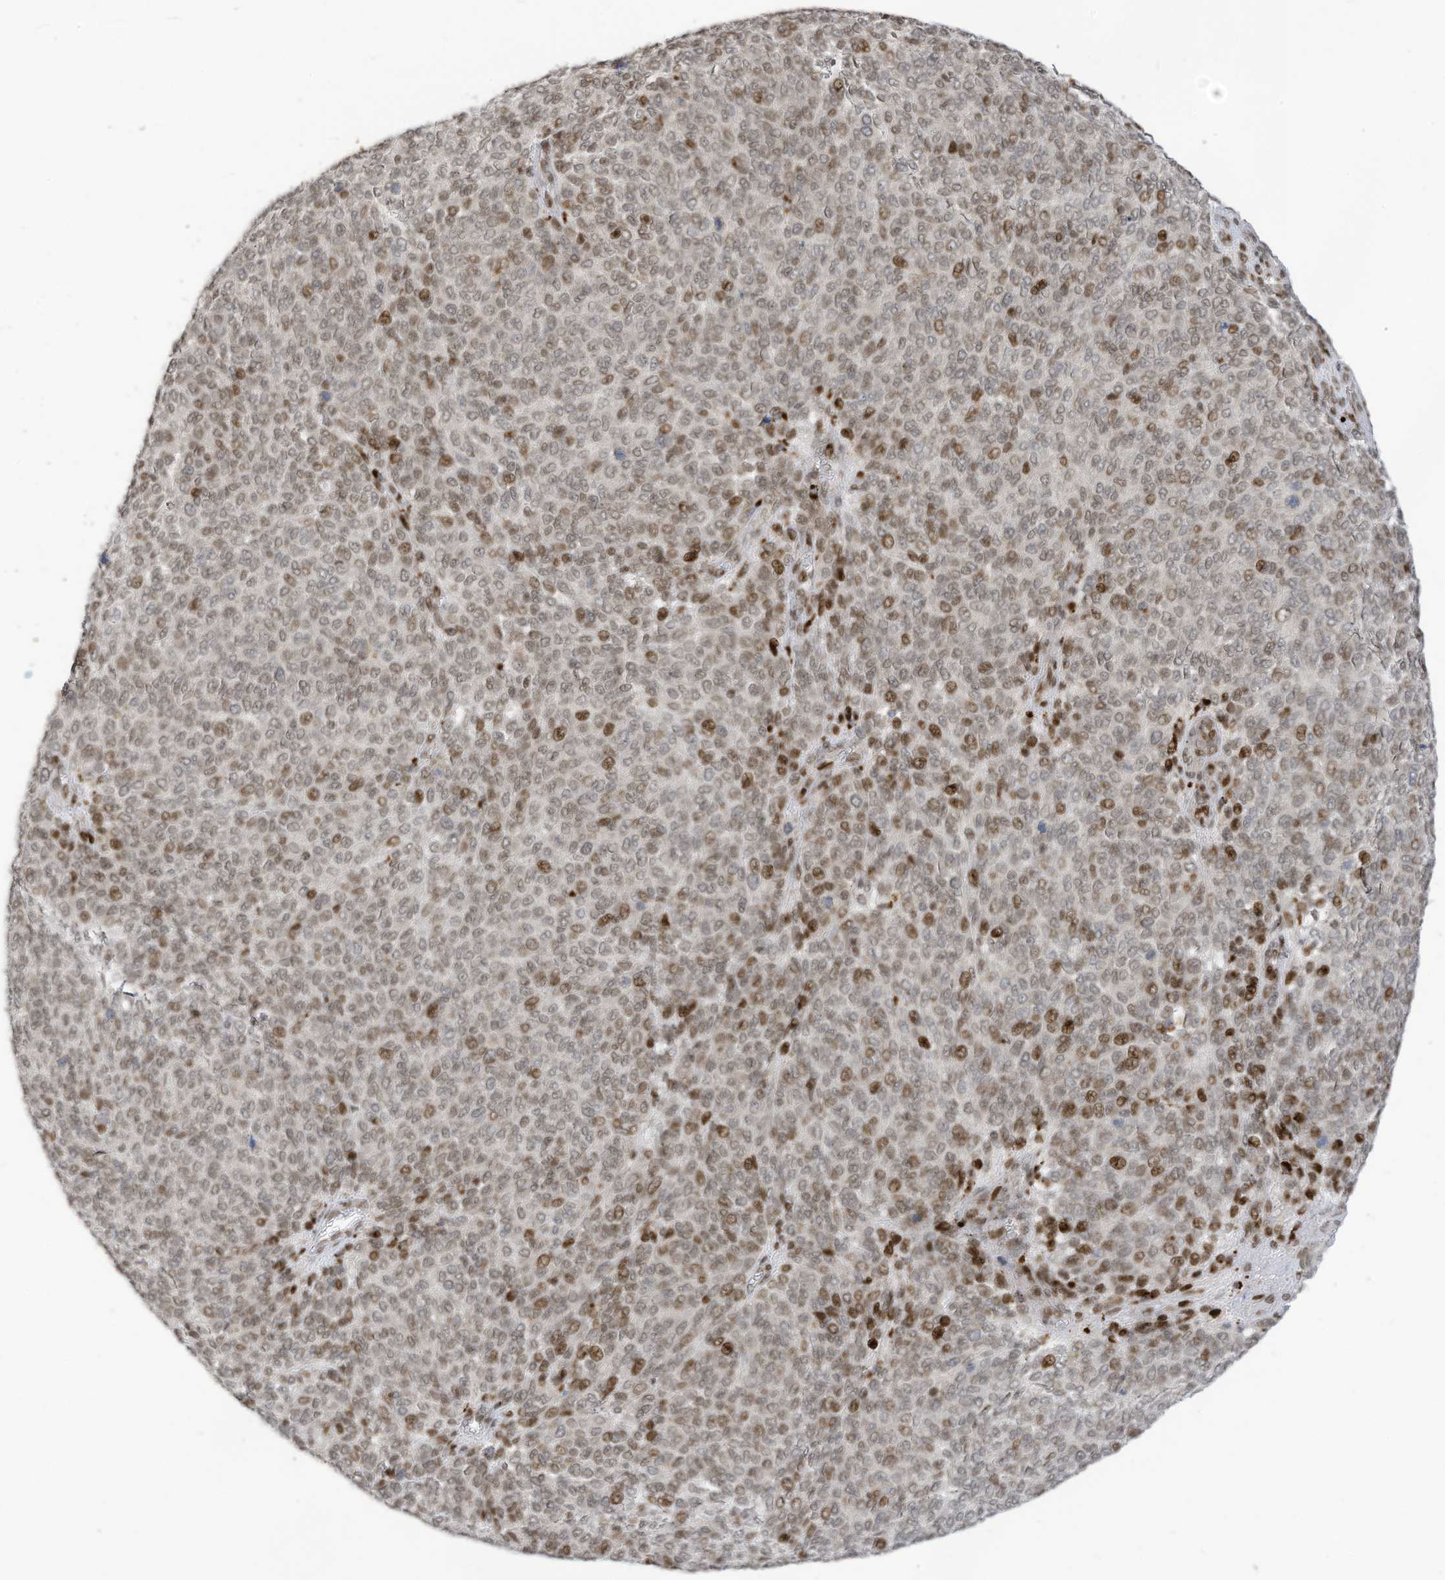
{"staining": {"intensity": "strong", "quantity": "<25%", "location": "nuclear"}, "tissue": "melanoma", "cell_type": "Tumor cells", "image_type": "cancer", "snomed": [{"axis": "morphology", "description": "Malignant melanoma, NOS"}, {"axis": "topography", "description": "Skin"}], "caption": "Immunohistochemical staining of malignant melanoma shows medium levels of strong nuclear protein positivity in about <25% of tumor cells.", "gene": "RABL3", "patient": {"sex": "male", "age": 49}}